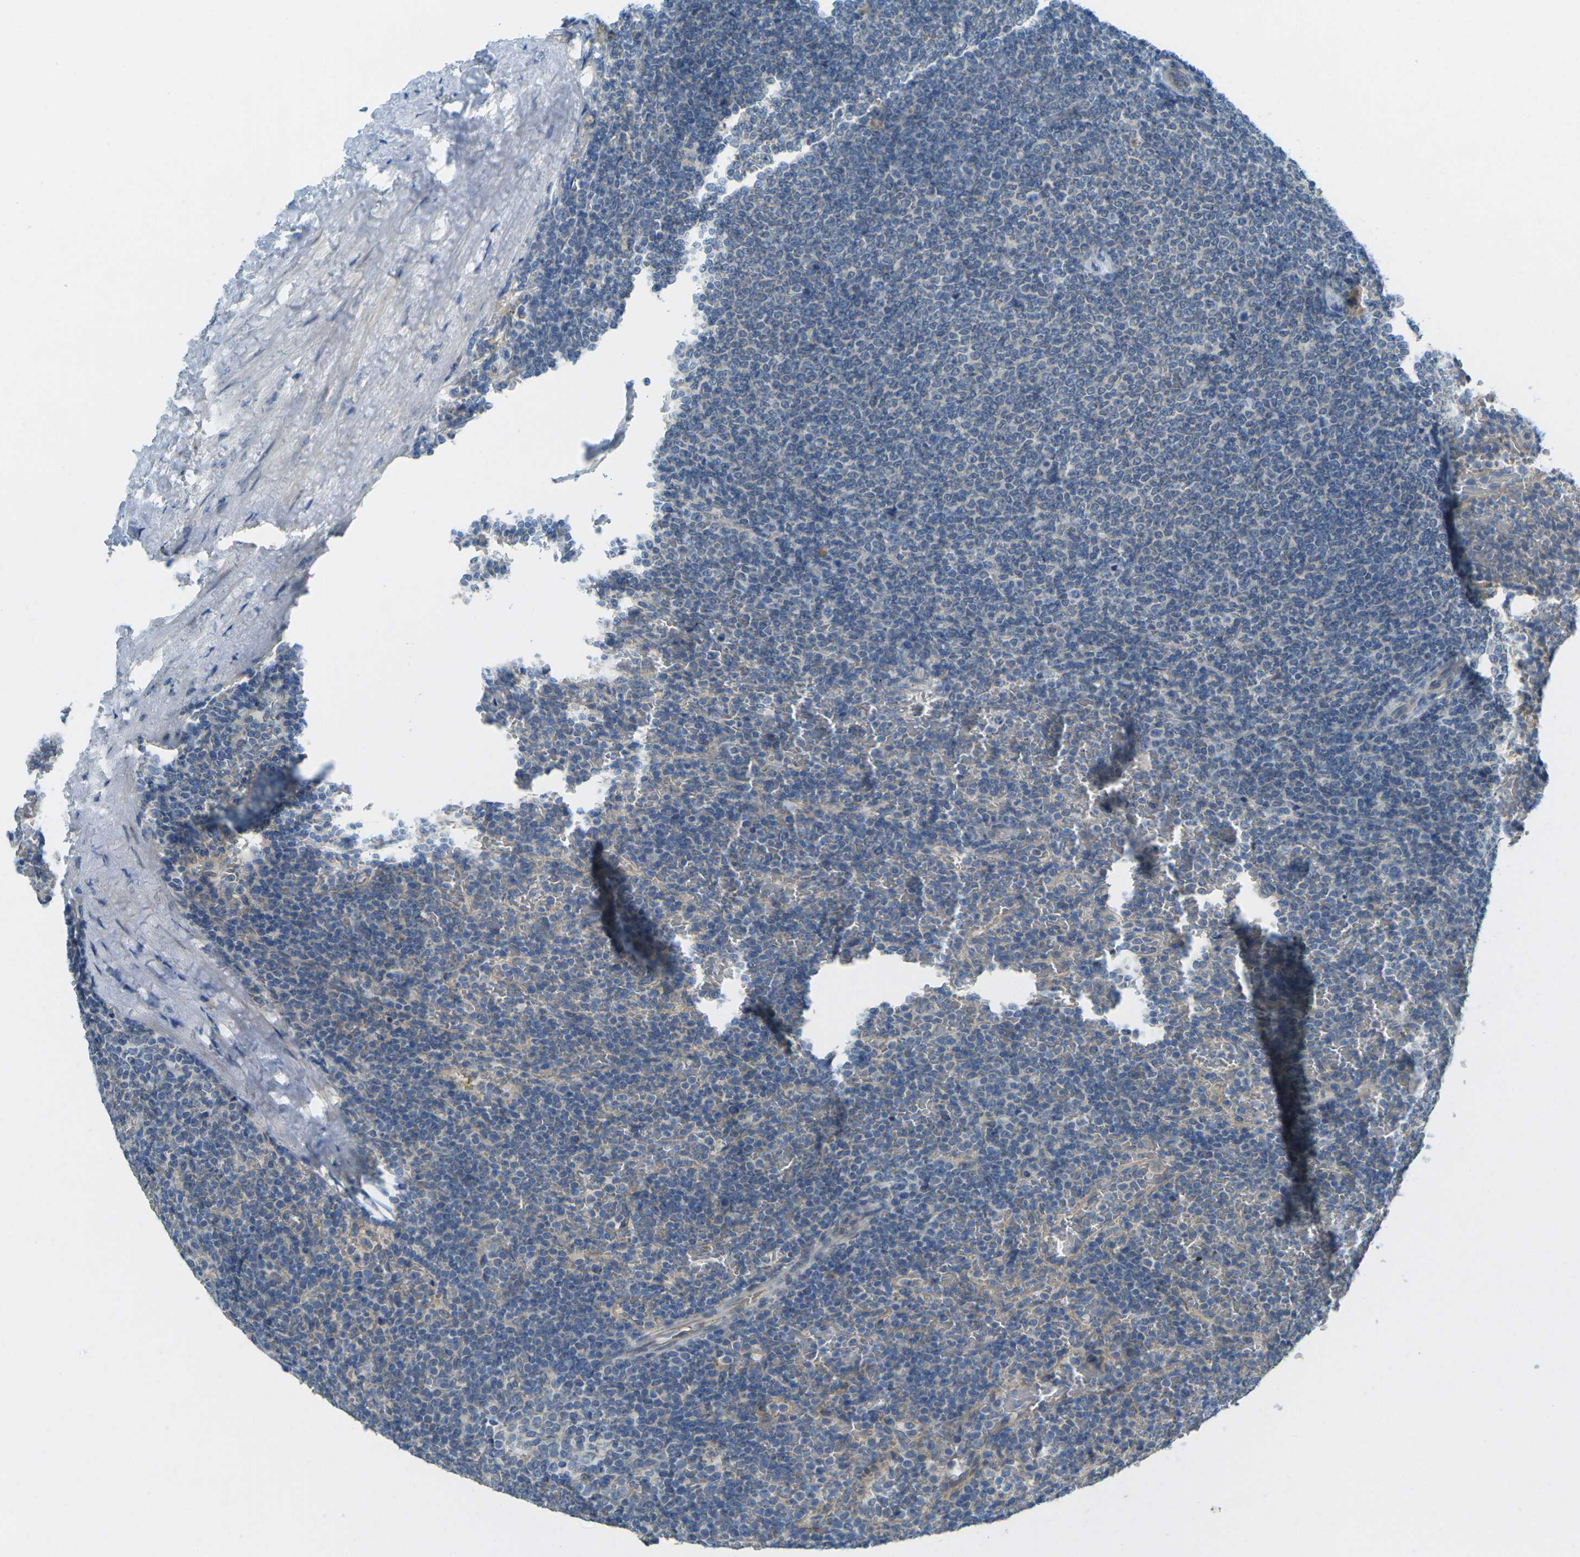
{"staining": {"intensity": "weak", "quantity": "<25%", "location": "cytoplasmic/membranous"}, "tissue": "lymphoma", "cell_type": "Tumor cells", "image_type": "cancer", "snomed": [{"axis": "morphology", "description": "Malignant lymphoma, non-Hodgkin's type, Low grade"}, {"axis": "topography", "description": "Spleen"}], "caption": "High power microscopy photomicrograph of an immunohistochemistry histopathology image of lymphoma, revealing no significant expression in tumor cells. (DAB IHC with hematoxylin counter stain).", "gene": "RHBDD1", "patient": {"sex": "female", "age": 77}}